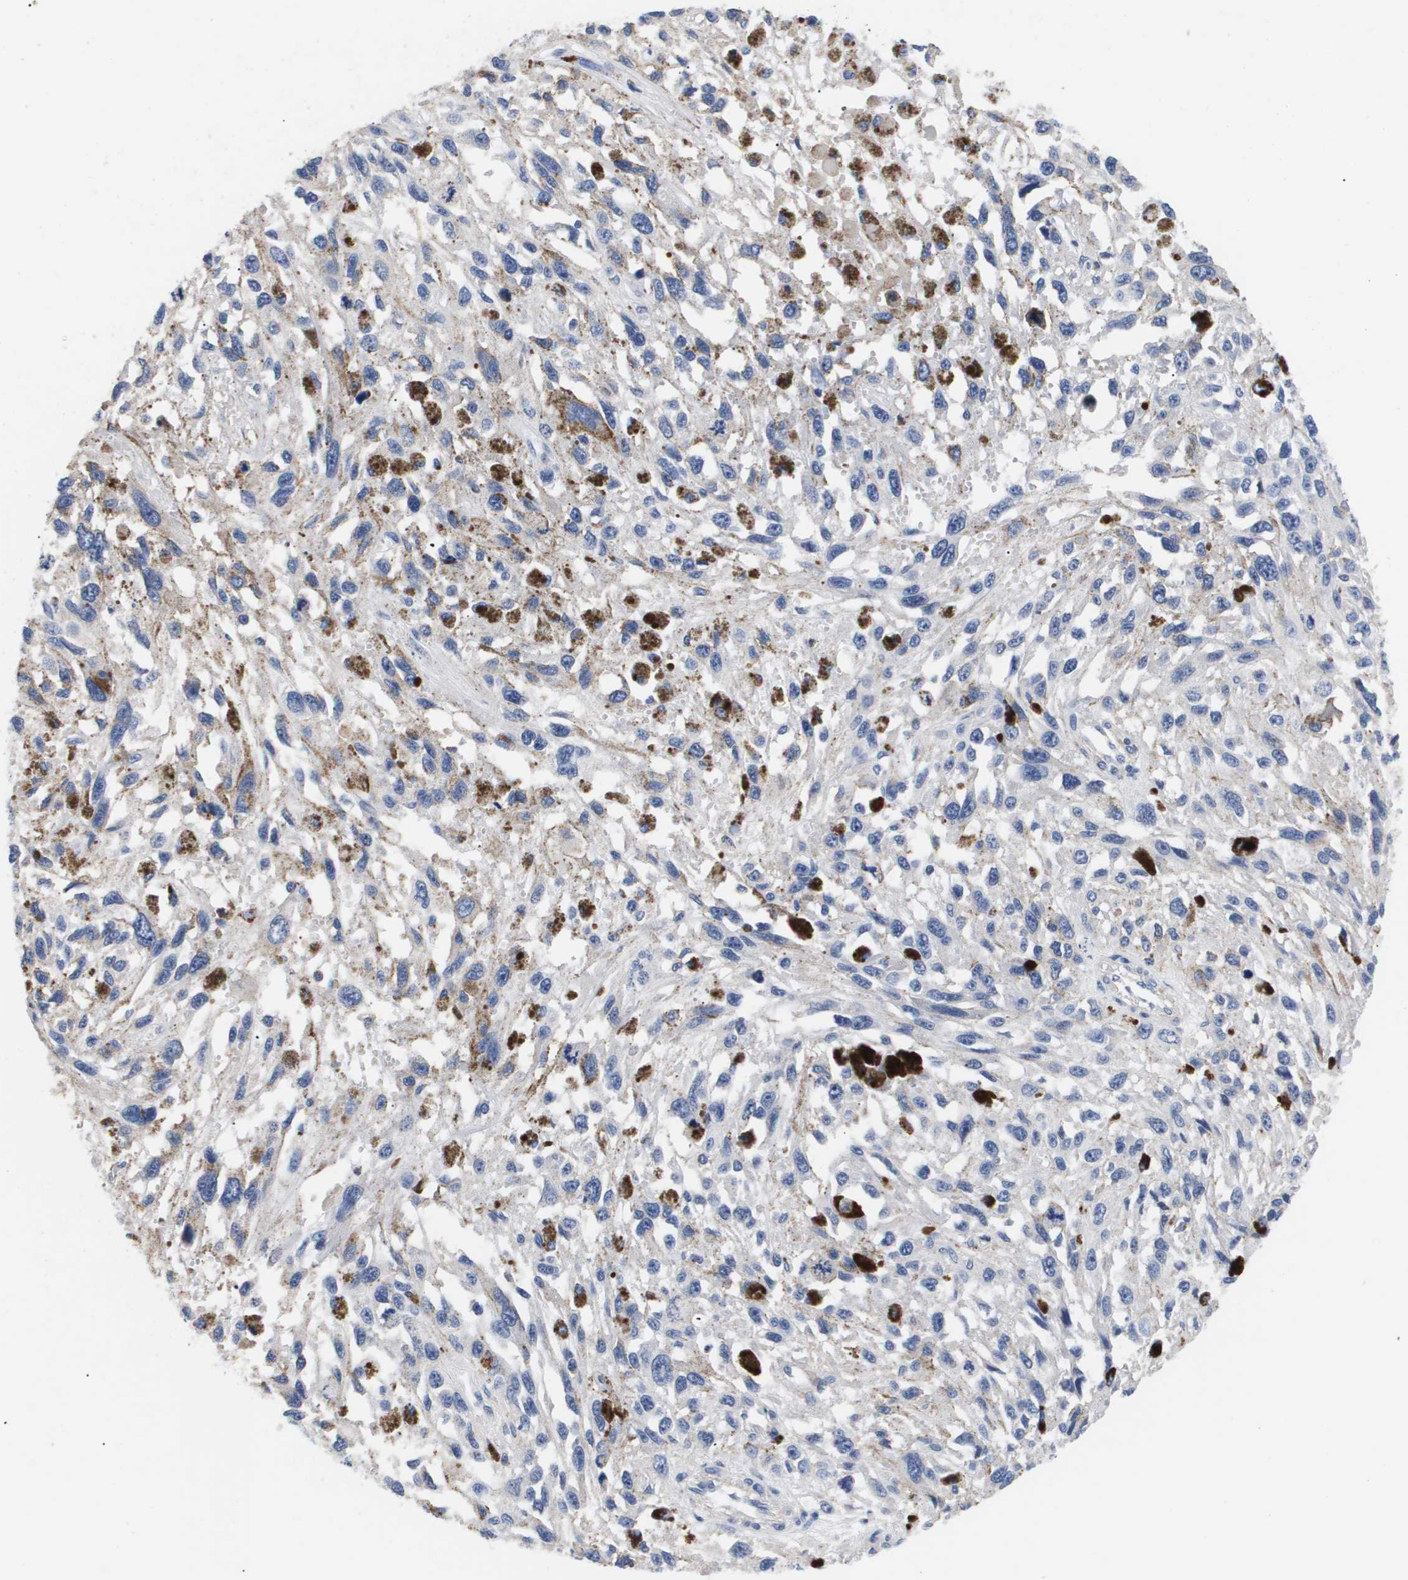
{"staining": {"intensity": "weak", "quantity": "<25%", "location": "cytoplasmic/membranous"}, "tissue": "melanoma", "cell_type": "Tumor cells", "image_type": "cancer", "snomed": [{"axis": "morphology", "description": "Malignant melanoma, Metastatic site"}, {"axis": "topography", "description": "Lymph node"}], "caption": "A photomicrograph of melanoma stained for a protein reveals no brown staining in tumor cells.", "gene": "ATP6V0A4", "patient": {"sex": "male", "age": 59}}